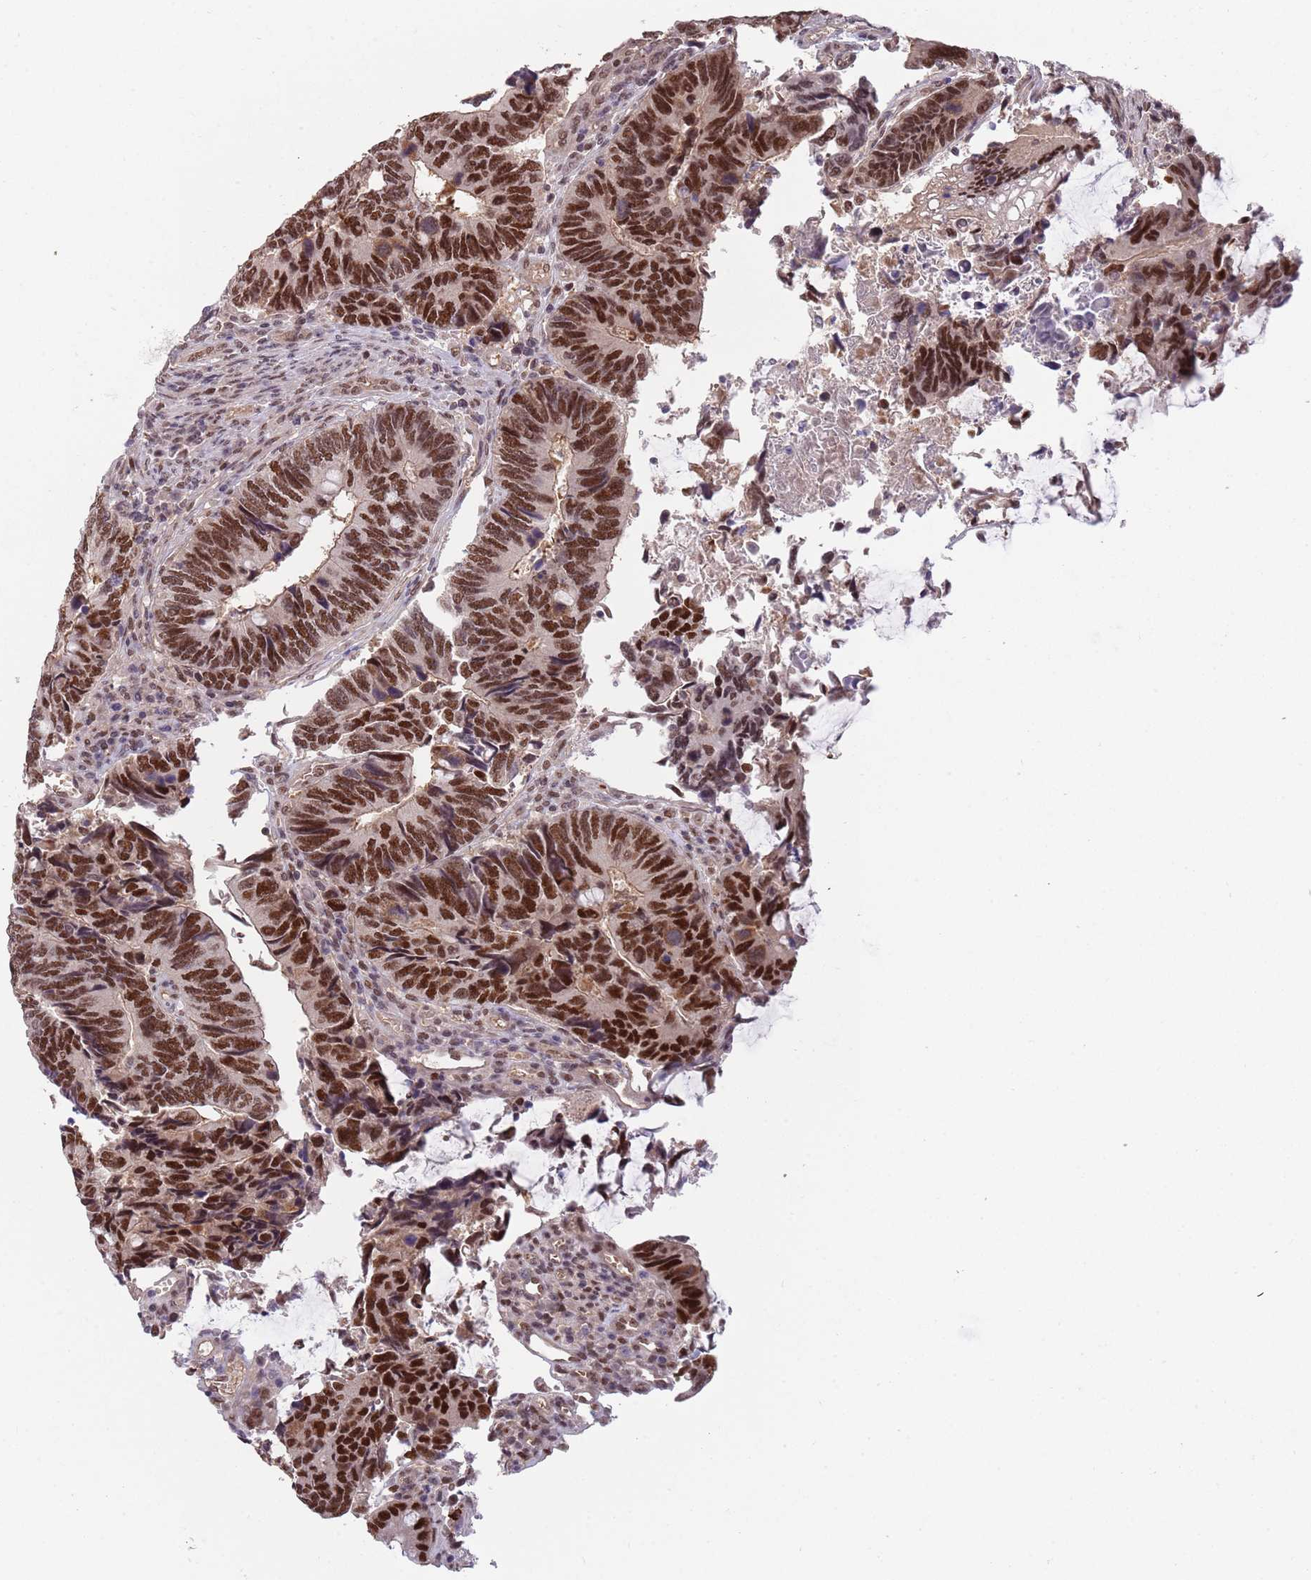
{"staining": {"intensity": "moderate", "quantity": ">75%", "location": "cytoplasmic/membranous,nuclear"}, "tissue": "colorectal cancer", "cell_type": "Tumor cells", "image_type": "cancer", "snomed": [{"axis": "morphology", "description": "Adenocarcinoma, NOS"}, {"axis": "topography", "description": "Colon"}], "caption": "IHC histopathology image of colorectal cancer (adenocarcinoma) stained for a protein (brown), which demonstrates medium levels of moderate cytoplasmic/membranous and nuclear positivity in approximately >75% of tumor cells.", "gene": "ZBTB7A", "patient": {"sex": "male", "age": 87}}